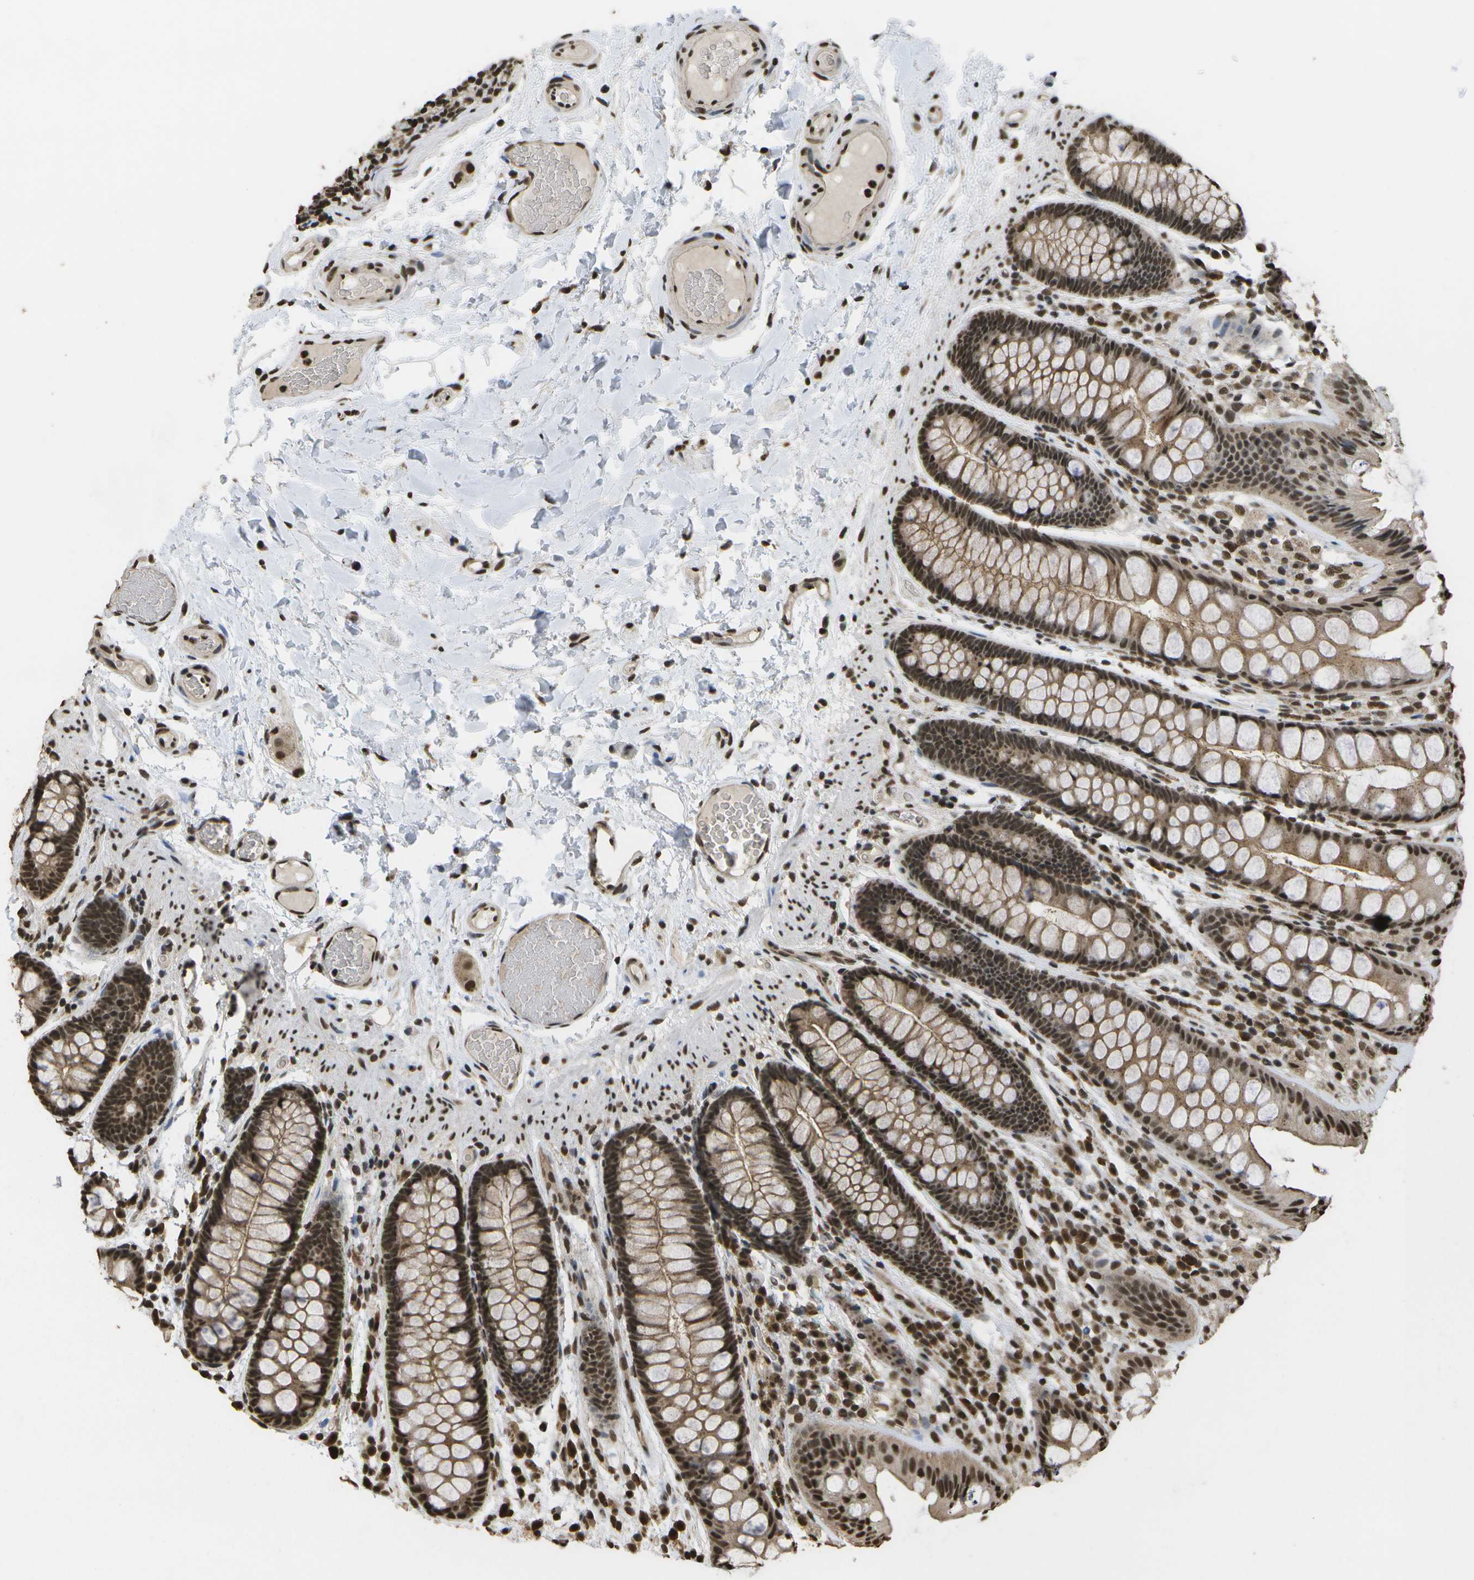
{"staining": {"intensity": "strong", "quantity": ">75%", "location": "nuclear"}, "tissue": "colon", "cell_type": "Endothelial cells", "image_type": "normal", "snomed": [{"axis": "morphology", "description": "Normal tissue, NOS"}, {"axis": "topography", "description": "Colon"}], "caption": "Immunohistochemical staining of unremarkable human colon demonstrates >75% levels of strong nuclear protein staining in approximately >75% of endothelial cells.", "gene": "SPEN", "patient": {"sex": "female", "age": 56}}